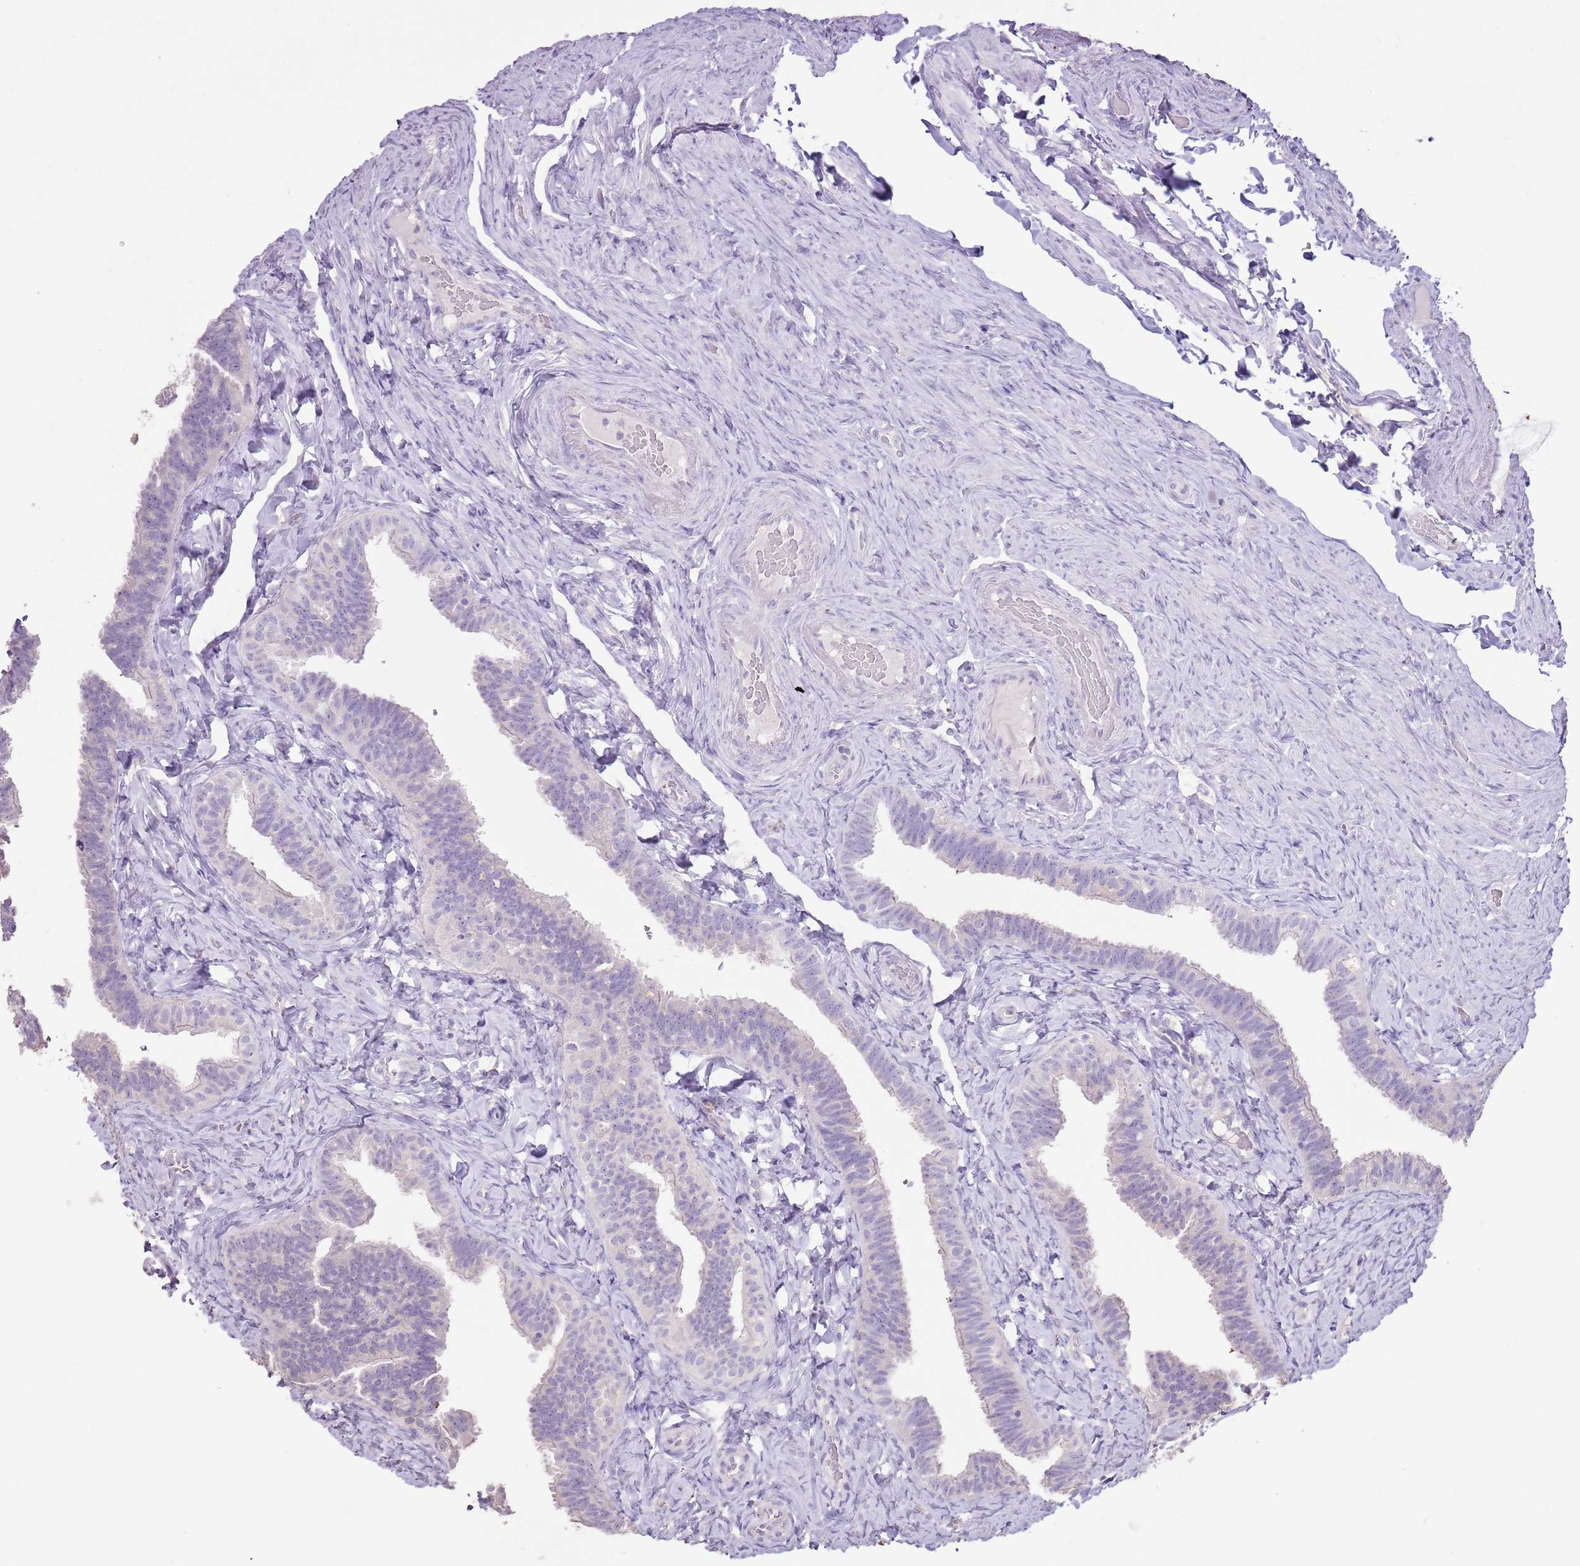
{"staining": {"intensity": "negative", "quantity": "none", "location": "none"}, "tissue": "fallopian tube", "cell_type": "Glandular cells", "image_type": "normal", "snomed": [{"axis": "morphology", "description": "Normal tissue, NOS"}, {"axis": "topography", "description": "Fallopian tube"}], "caption": "Protein analysis of unremarkable fallopian tube displays no significant positivity in glandular cells. (Immunohistochemistry (ihc), brightfield microscopy, high magnification).", "gene": "BLOC1S2", "patient": {"sex": "female", "age": 65}}